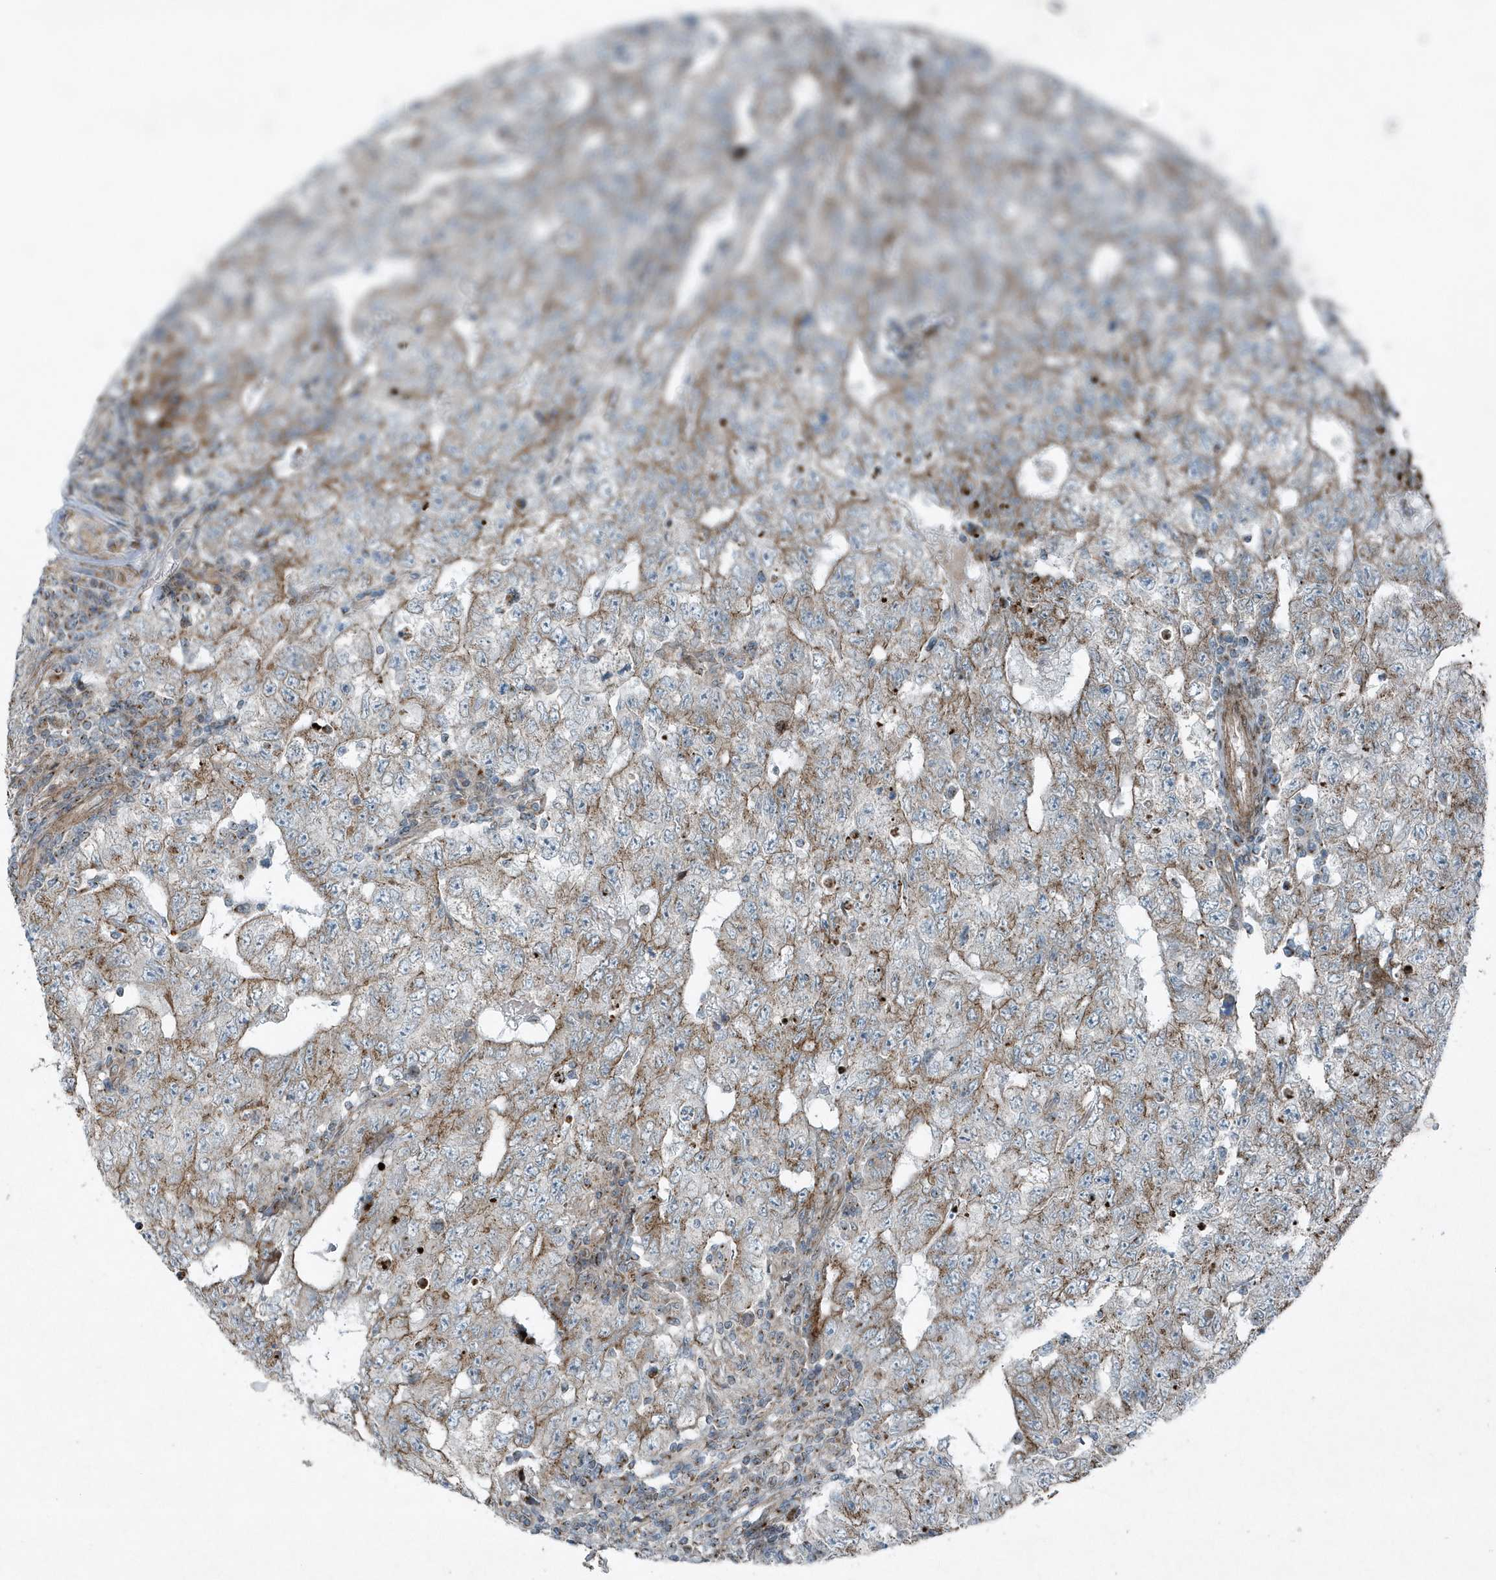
{"staining": {"intensity": "moderate", "quantity": "<25%", "location": "cytoplasmic/membranous"}, "tissue": "testis cancer", "cell_type": "Tumor cells", "image_type": "cancer", "snomed": [{"axis": "morphology", "description": "Carcinoma, Embryonal, NOS"}, {"axis": "topography", "description": "Testis"}], "caption": "Human testis embryonal carcinoma stained for a protein (brown) shows moderate cytoplasmic/membranous positive positivity in about <25% of tumor cells.", "gene": "GCC2", "patient": {"sex": "male", "age": 26}}